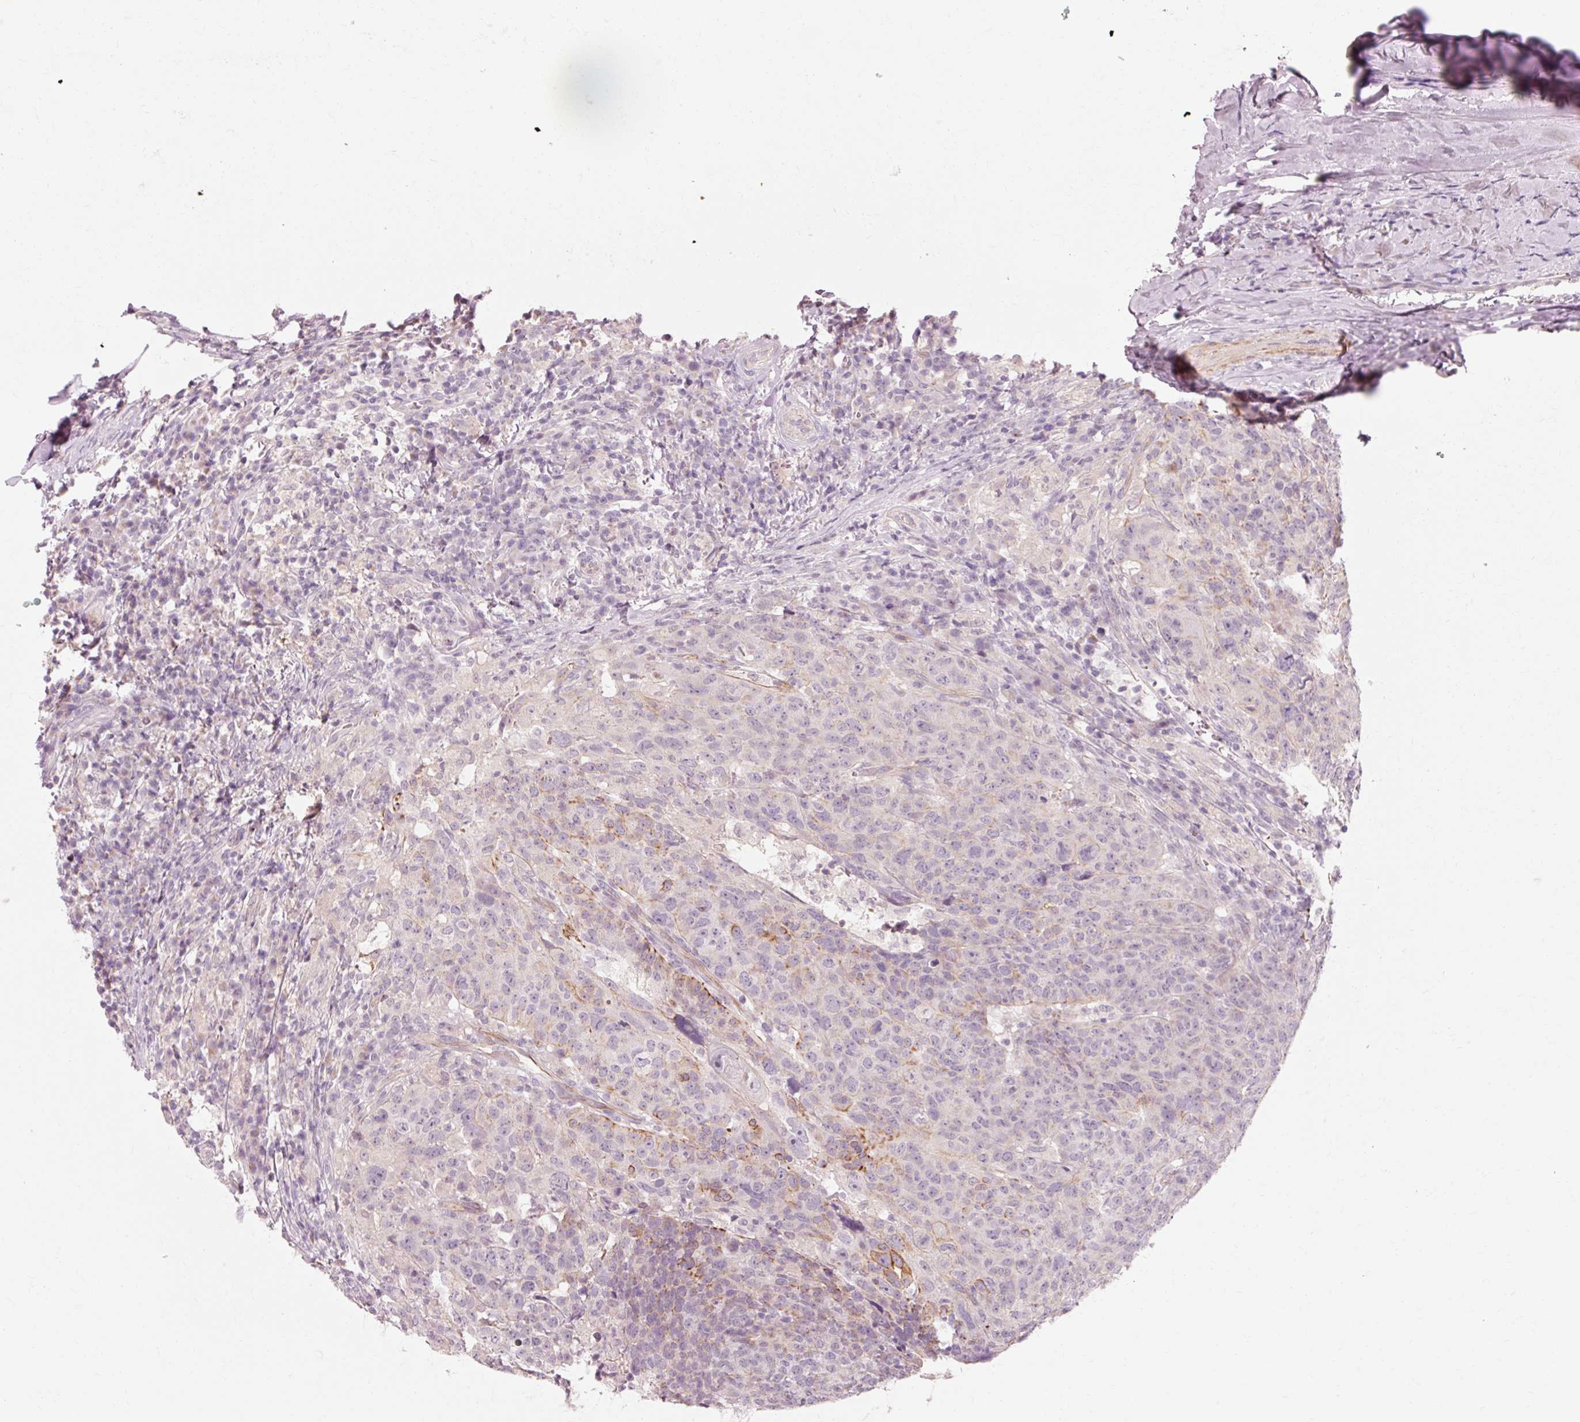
{"staining": {"intensity": "negative", "quantity": "none", "location": "none"}, "tissue": "head and neck cancer", "cell_type": "Tumor cells", "image_type": "cancer", "snomed": [{"axis": "morphology", "description": "Normal tissue, NOS"}, {"axis": "morphology", "description": "Squamous cell carcinoma, NOS"}, {"axis": "topography", "description": "Skeletal muscle"}, {"axis": "topography", "description": "Vascular tissue"}, {"axis": "topography", "description": "Peripheral nerve tissue"}, {"axis": "topography", "description": "Head-Neck"}], "caption": "IHC of squamous cell carcinoma (head and neck) shows no expression in tumor cells. (Immunohistochemistry, brightfield microscopy, high magnification).", "gene": "TRIM73", "patient": {"sex": "male", "age": 66}}